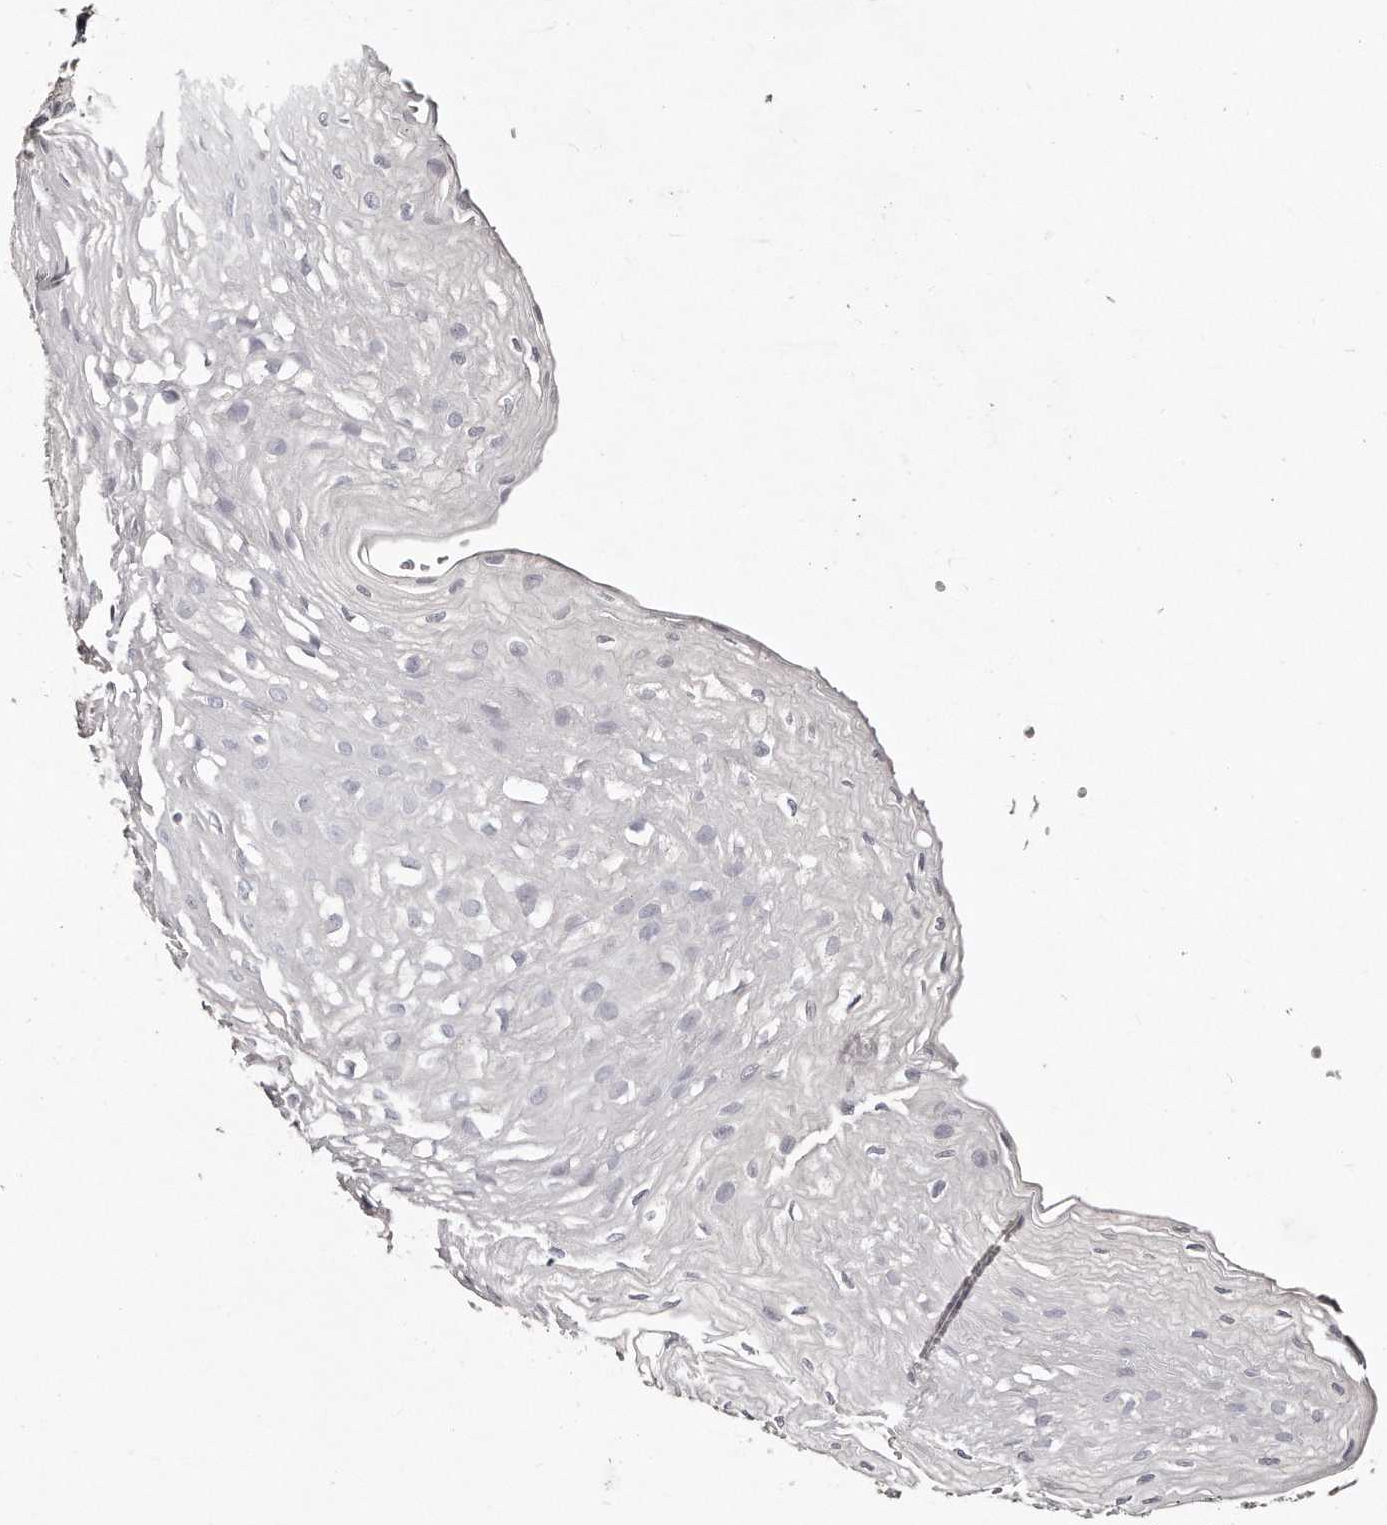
{"staining": {"intensity": "negative", "quantity": "none", "location": "none"}, "tissue": "esophagus", "cell_type": "Squamous epithelial cells", "image_type": "normal", "snomed": [{"axis": "morphology", "description": "Normal tissue, NOS"}, {"axis": "topography", "description": "Esophagus"}], "caption": "DAB immunohistochemical staining of normal esophagus shows no significant expression in squamous epithelial cells.", "gene": "LMOD1", "patient": {"sex": "female", "age": 66}}